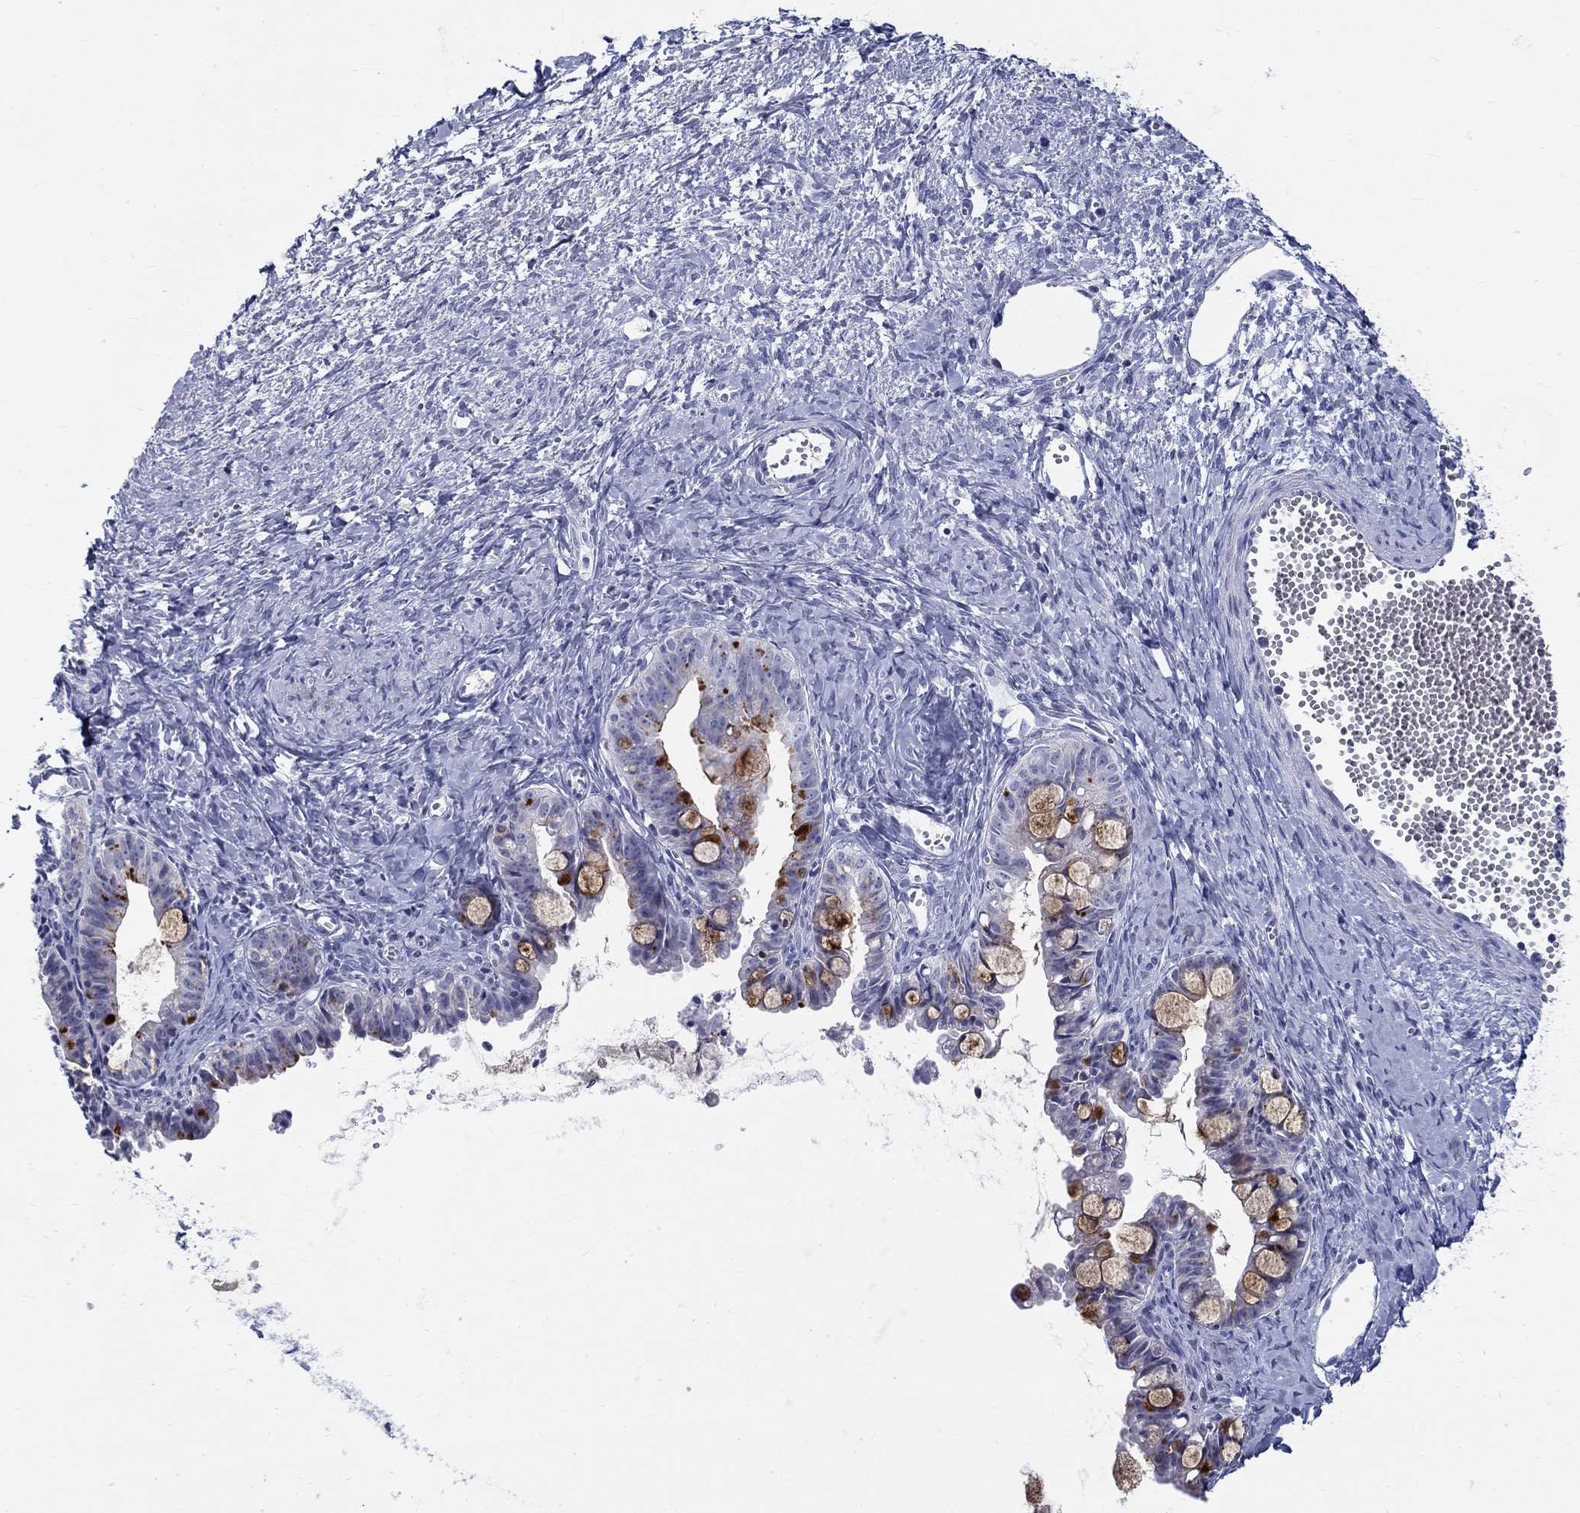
{"staining": {"intensity": "strong", "quantity": "<25%", "location": "cytoplasmic/membranous"}, "tissue": "ovarian cancer", "cell_type": "Tumor cells", "image_type": "cancer", "snomed": [{"axis": "morphology", "description": "Cystadenocarcinoma, mucinous, NOS"}, {"axis": "topography", "description": "Ovary"}], "caption": "A high-resolution image shows IHC staining of mucinous cystadenocarcinoma (ovarian), which demonstrates strong cytoplasmic/membranous expression in approximately <25% of tumor cells.", "gene": "CRYGS", "patient": {"sex": "female", "age": 63}}